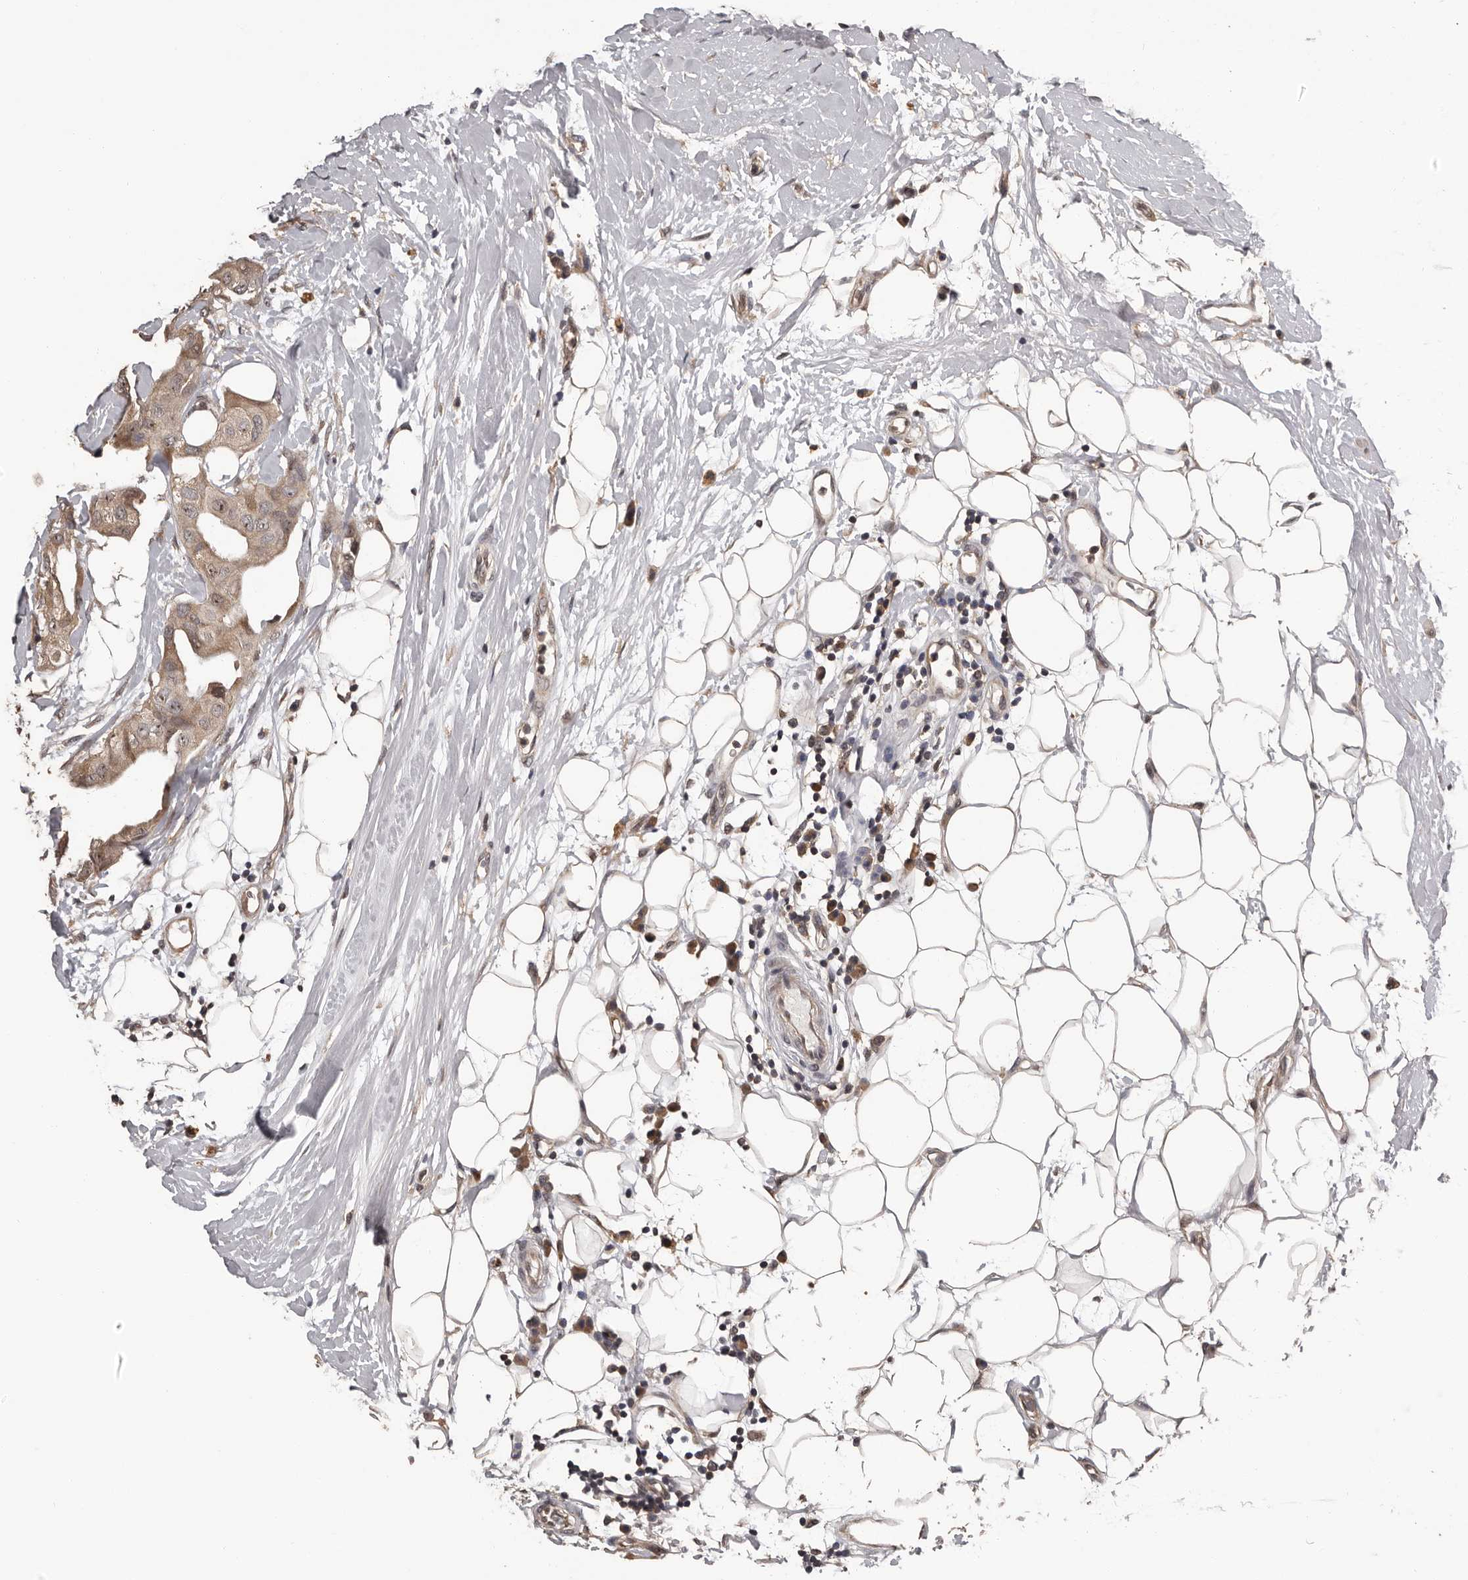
{"staining": {"intensity": "weak", "quantity": ">75%", "location": "cytoplasmic/membranous,nuclear"}, "tissue": "breast cancer", "cell_type": "Tumor cells", "image_type": "cancer", "snomed": [{"axis": "morphology", "description": "Duct carcinoma"}, {"axis": "topography", "description": "Breast"}], "caption": "A brown stain highlights weak cytoplasmic/membranous and nuclear expression of a protein in human intraductal carcinoma (breast) tumor cells.", "gene": "VPS37A", "patient": {"sex": "female", "age": 40}}